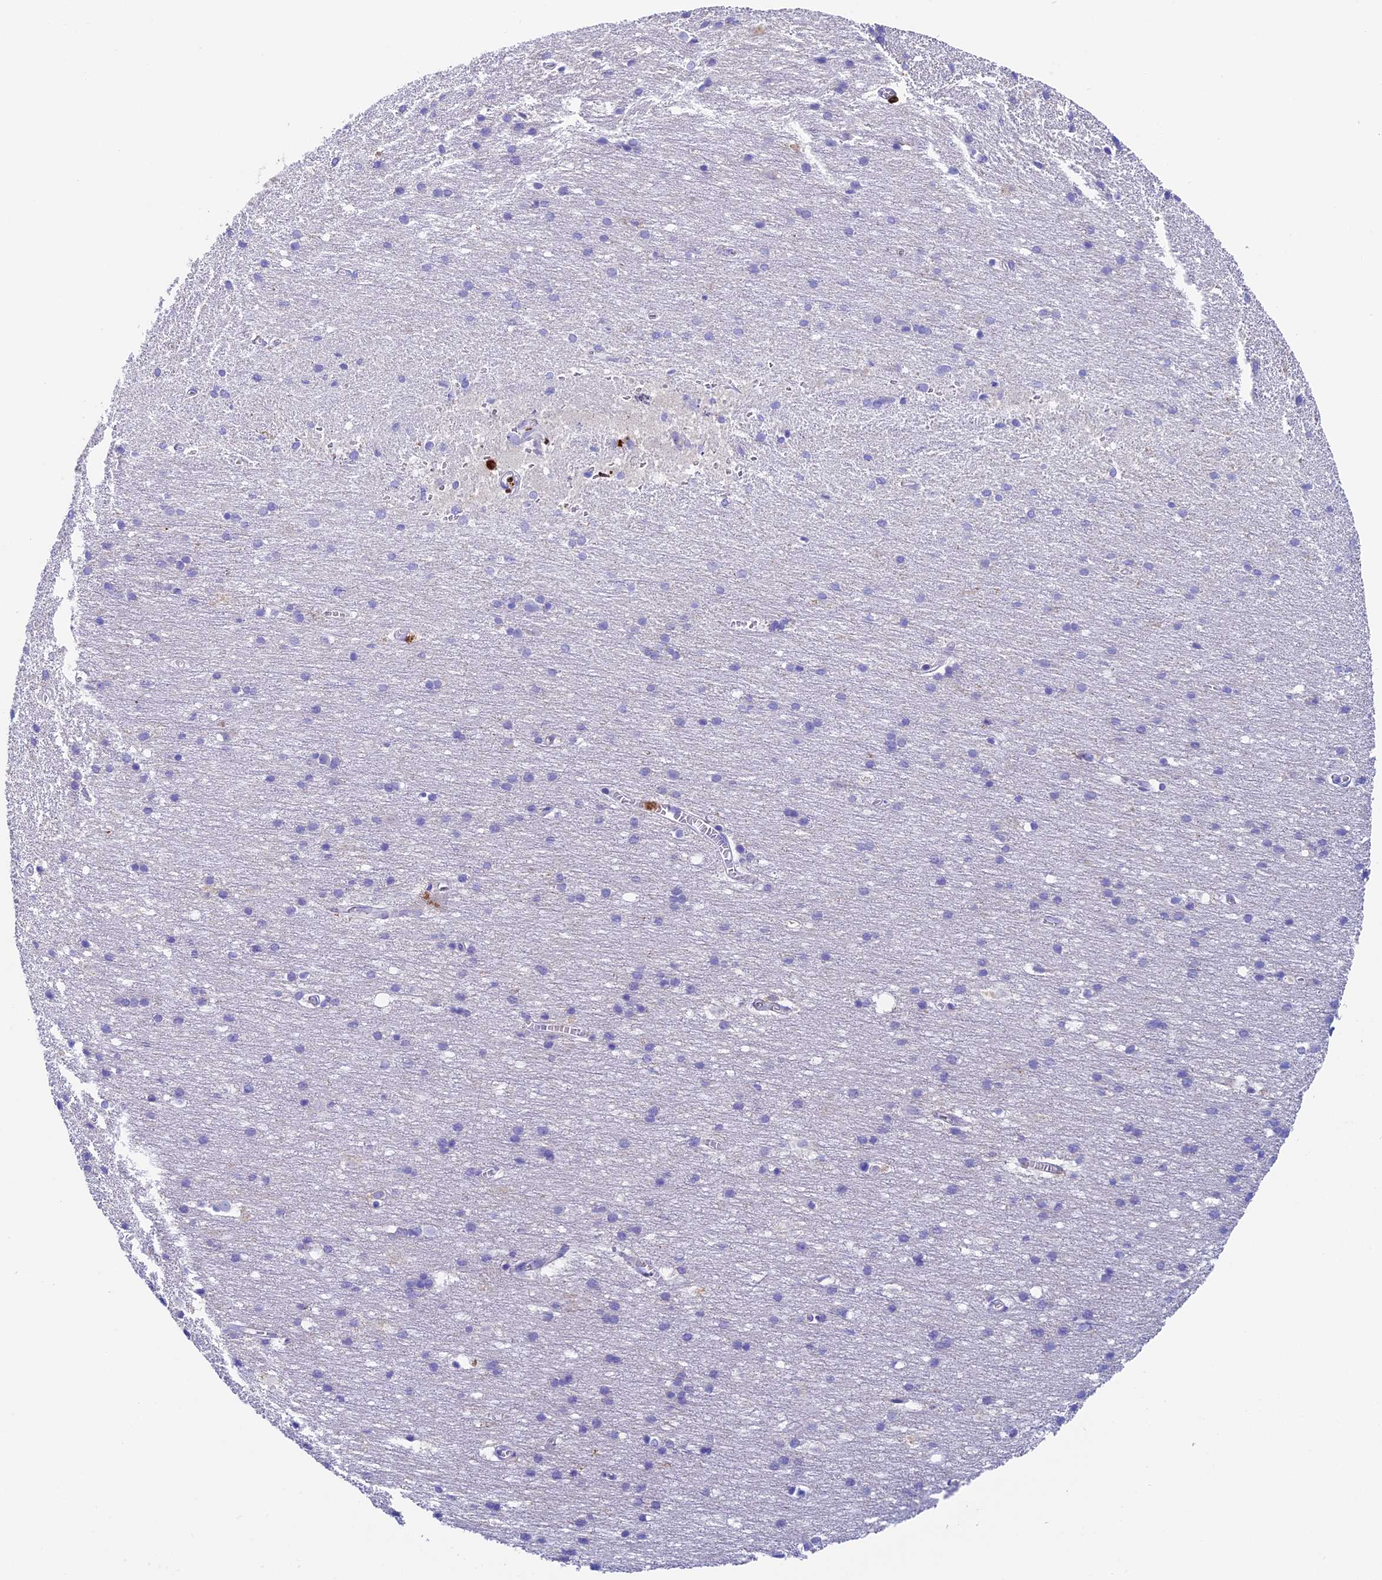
{"staining": {"intensity": "negative", "quantity": "none", "location": "none"}, "tissue": "cerebral cortex", "cell_type": "Endothelial cells", "image_type": "normal", "snomed": [{"axis": "morphology", "description": "Normal tissue, NOS"}, {"axis": "topography", "description": "Cerebral cortex"}], "caption": "Human cerebral cortex stained for a protein using immunohistochemistry (IHC) exhibits no expression in endothelial cells.", "gene": "ADAT1", "patient": {"sex": "male", "age": 54}}